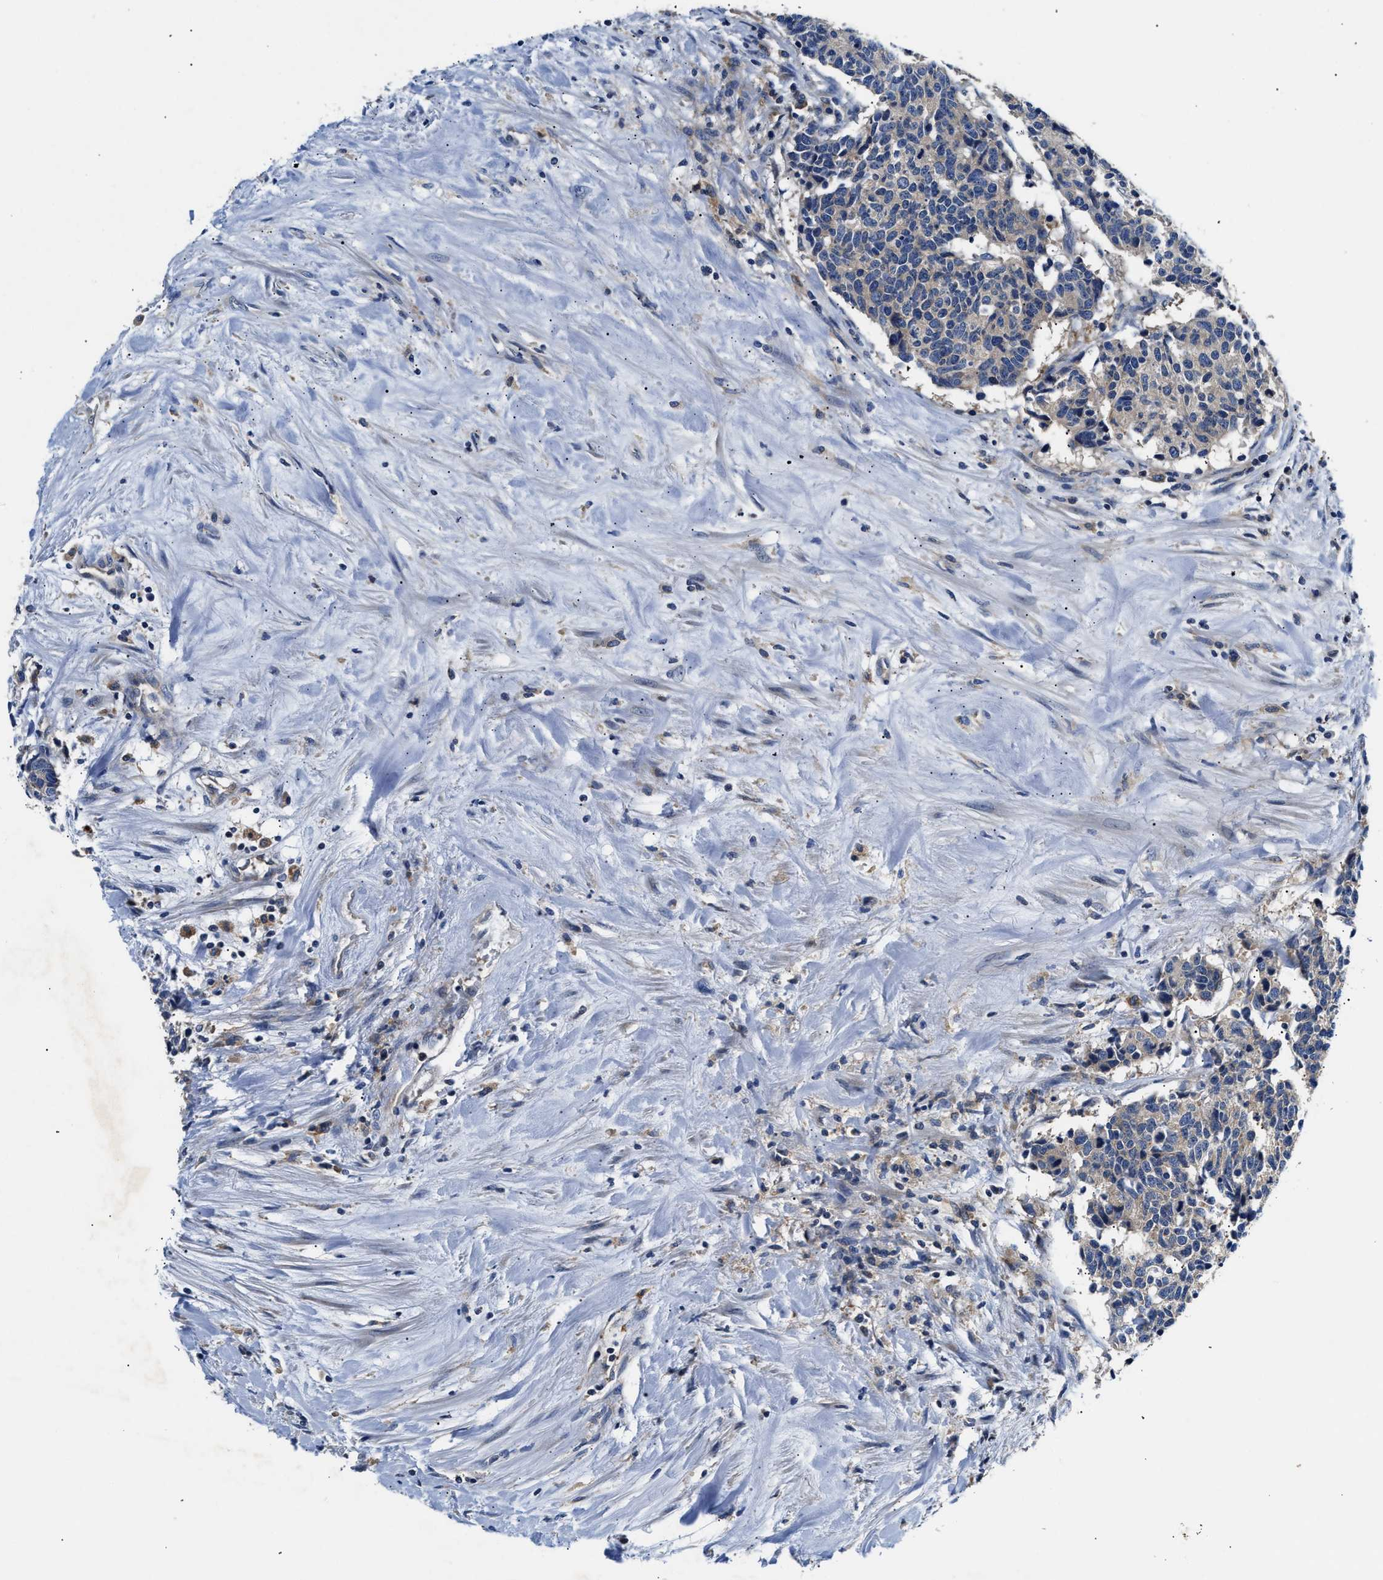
{"staining": {"intensity": "weak", "quantity": "<25%", "location": "cytoplasmic/membranous"}, "tissue": "carcinoid", "cell_type": "Tumor cells", "image_type": "cancer", "snomed": [{"axis": "morphology", "description": "Carcinoma, NOS"}, {"axis": "morphology", "description": "Carcinoid, malignant, NOS"}, {"axis": "topography", "description": "Urinary bladder"}], "caption": "DAB immunohistochemical staining of carcinoid (malignant) reveals no significant positivity in tumor cells.", "gene": "FAM185A", "patient": {"sex": "male", "age": 57}}